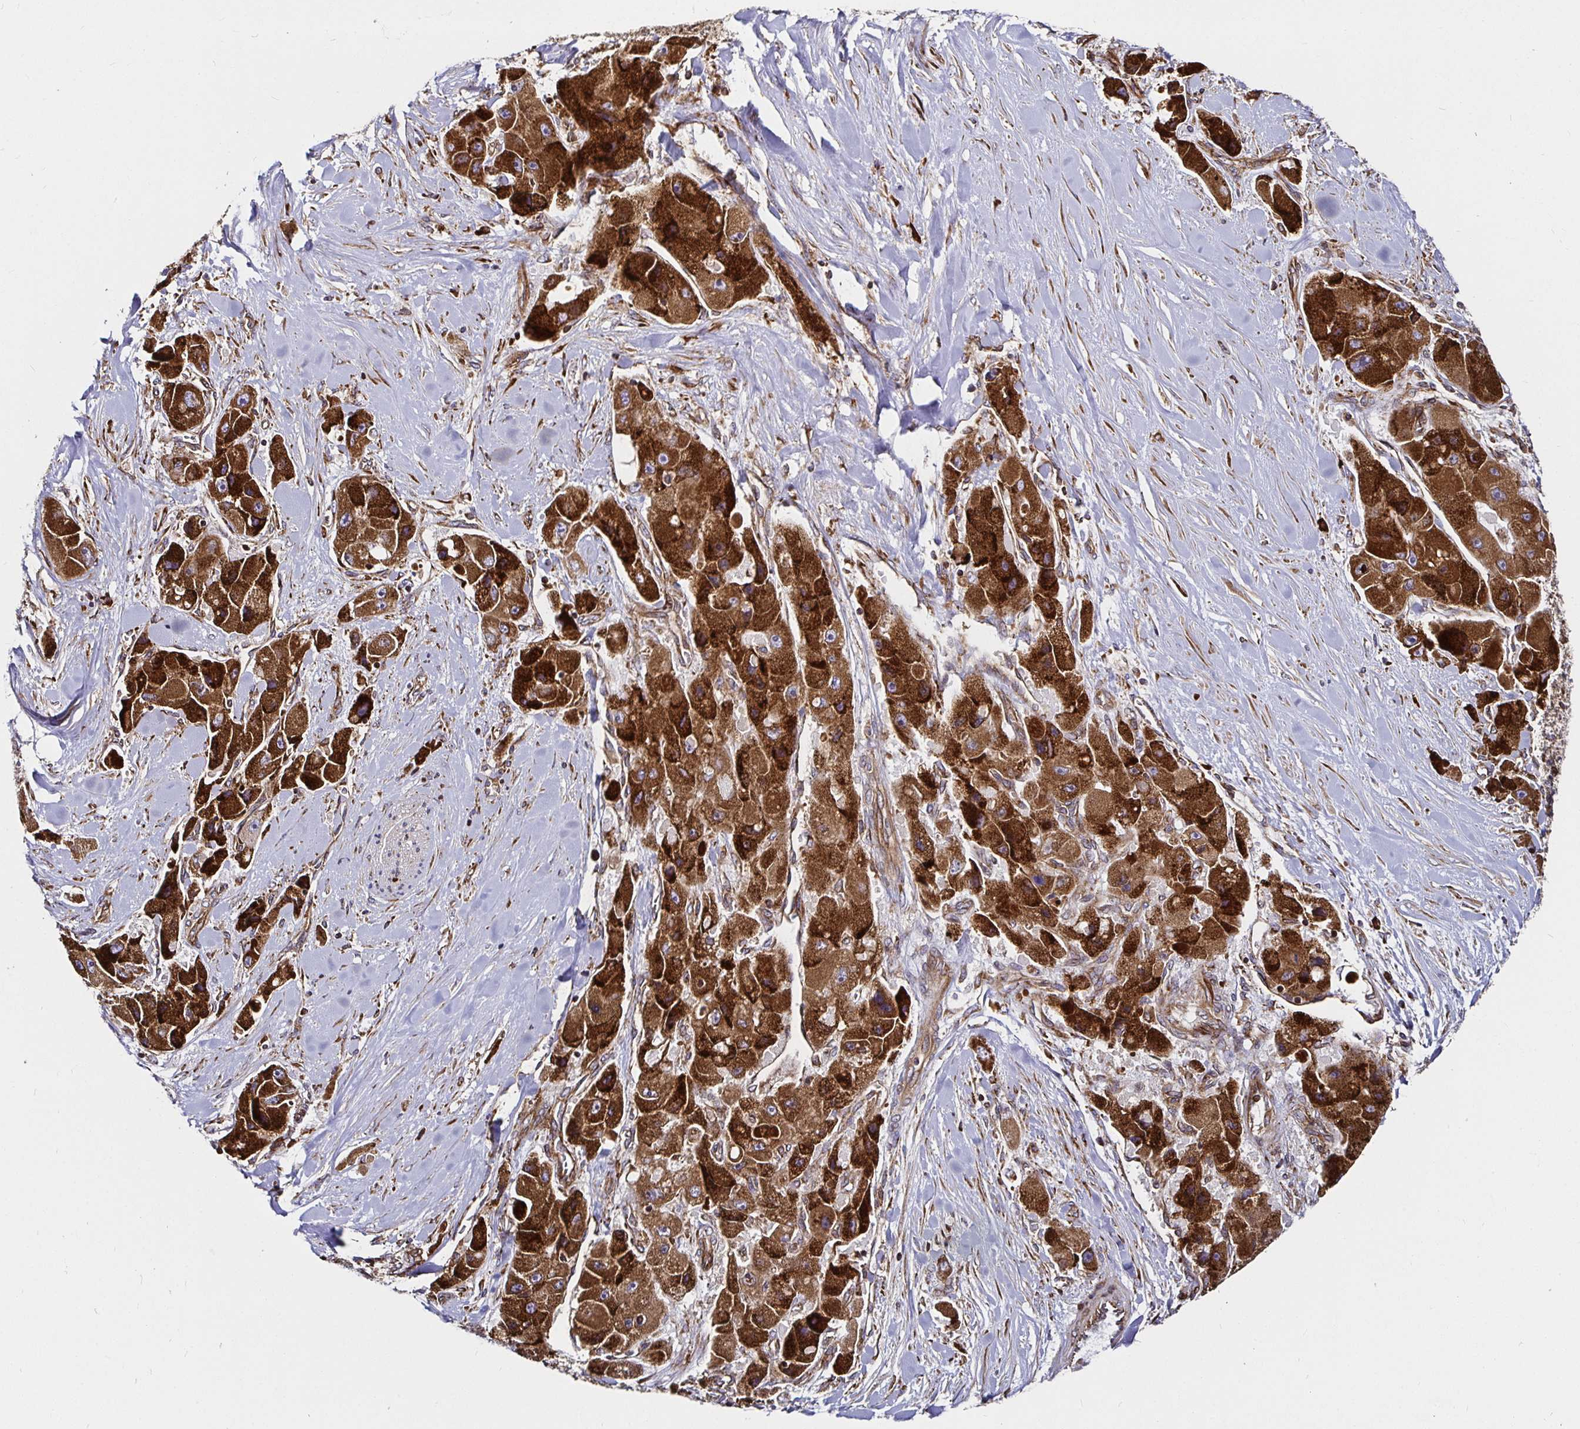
{"staining": {"intensity": "strong", "quantity": ">75%", "location": "cytoplasmic/membranous"}, "tissue": "liver cancer", "cell_type": "Tumor cells", "image_type": "cancer", "snomed": [{"axis": "morphology", "description": "Carcinoma, Hepatocellular, NOS"}, {"axis": "topography", "description": "Liver"}], "caption": "This image exhibits liver hepatocellular carcinoma stained with immunohistochemistry (IHC) to label a protein in brown. The cytoplasmic/membranous of tumor cells show strong positivity for the protein. Nuclei are counter-stained blue.", "gene": "SMYD3", "patient": {"sex": "male", "age": 24}}